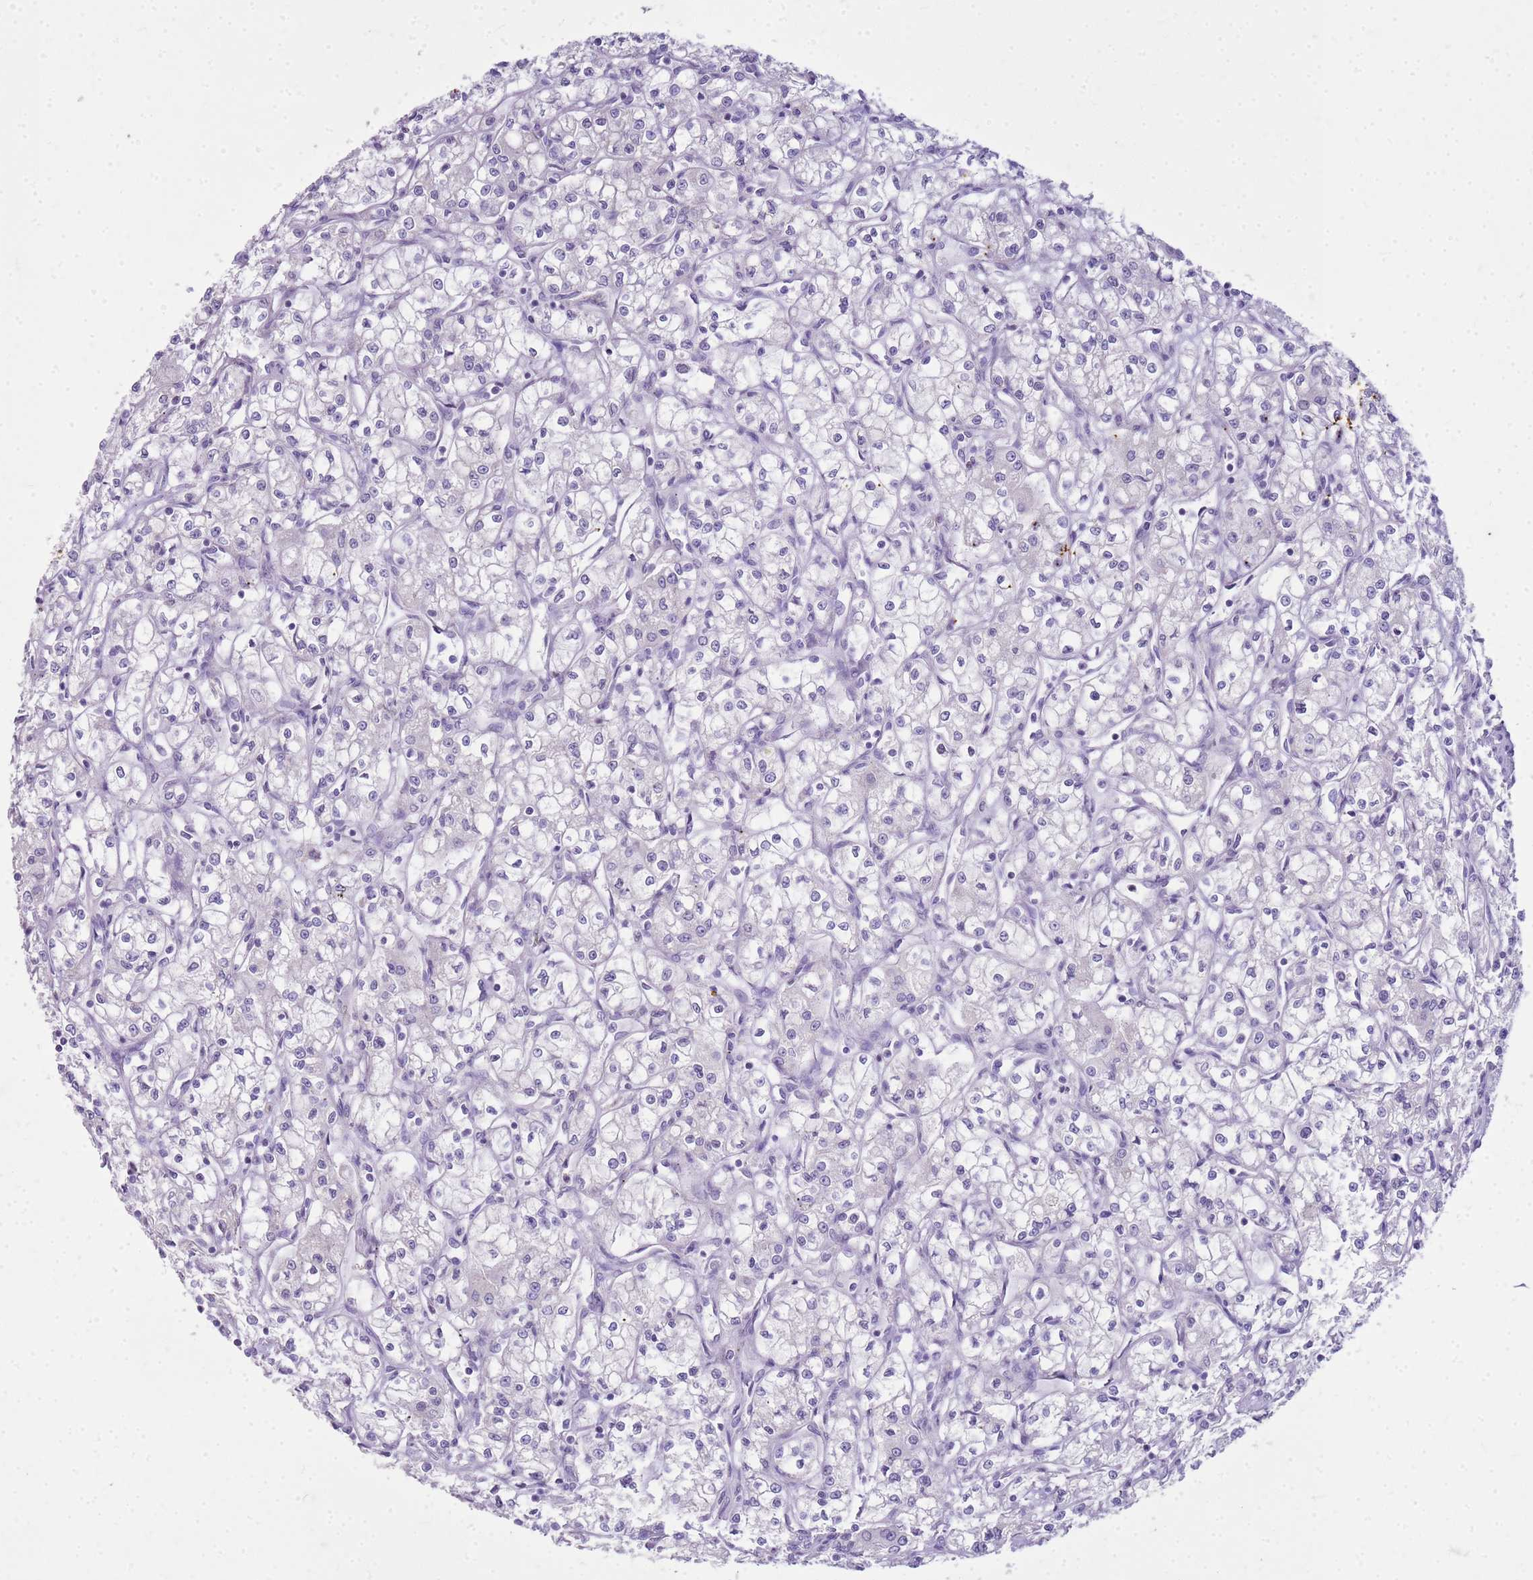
{"staining": {"intensity": "negative", "quantity": "none", "location": "none"}, "tissue": "renal cancer", "cell_type": "Tumor cells", "image_type": "cancer", "snomed": [{"axis": "morphology", "description": "Adenocarcinoma, NOS"}, {"axis": "topography", "description": "Kidney"}], "caption": "DAB immunohistochemical staining of renal cancer (adenocarcinoma) reveals no significant expression in tumor cells.", "gene": "FABP2", "patient": {"sex": "male", "age": 59}}